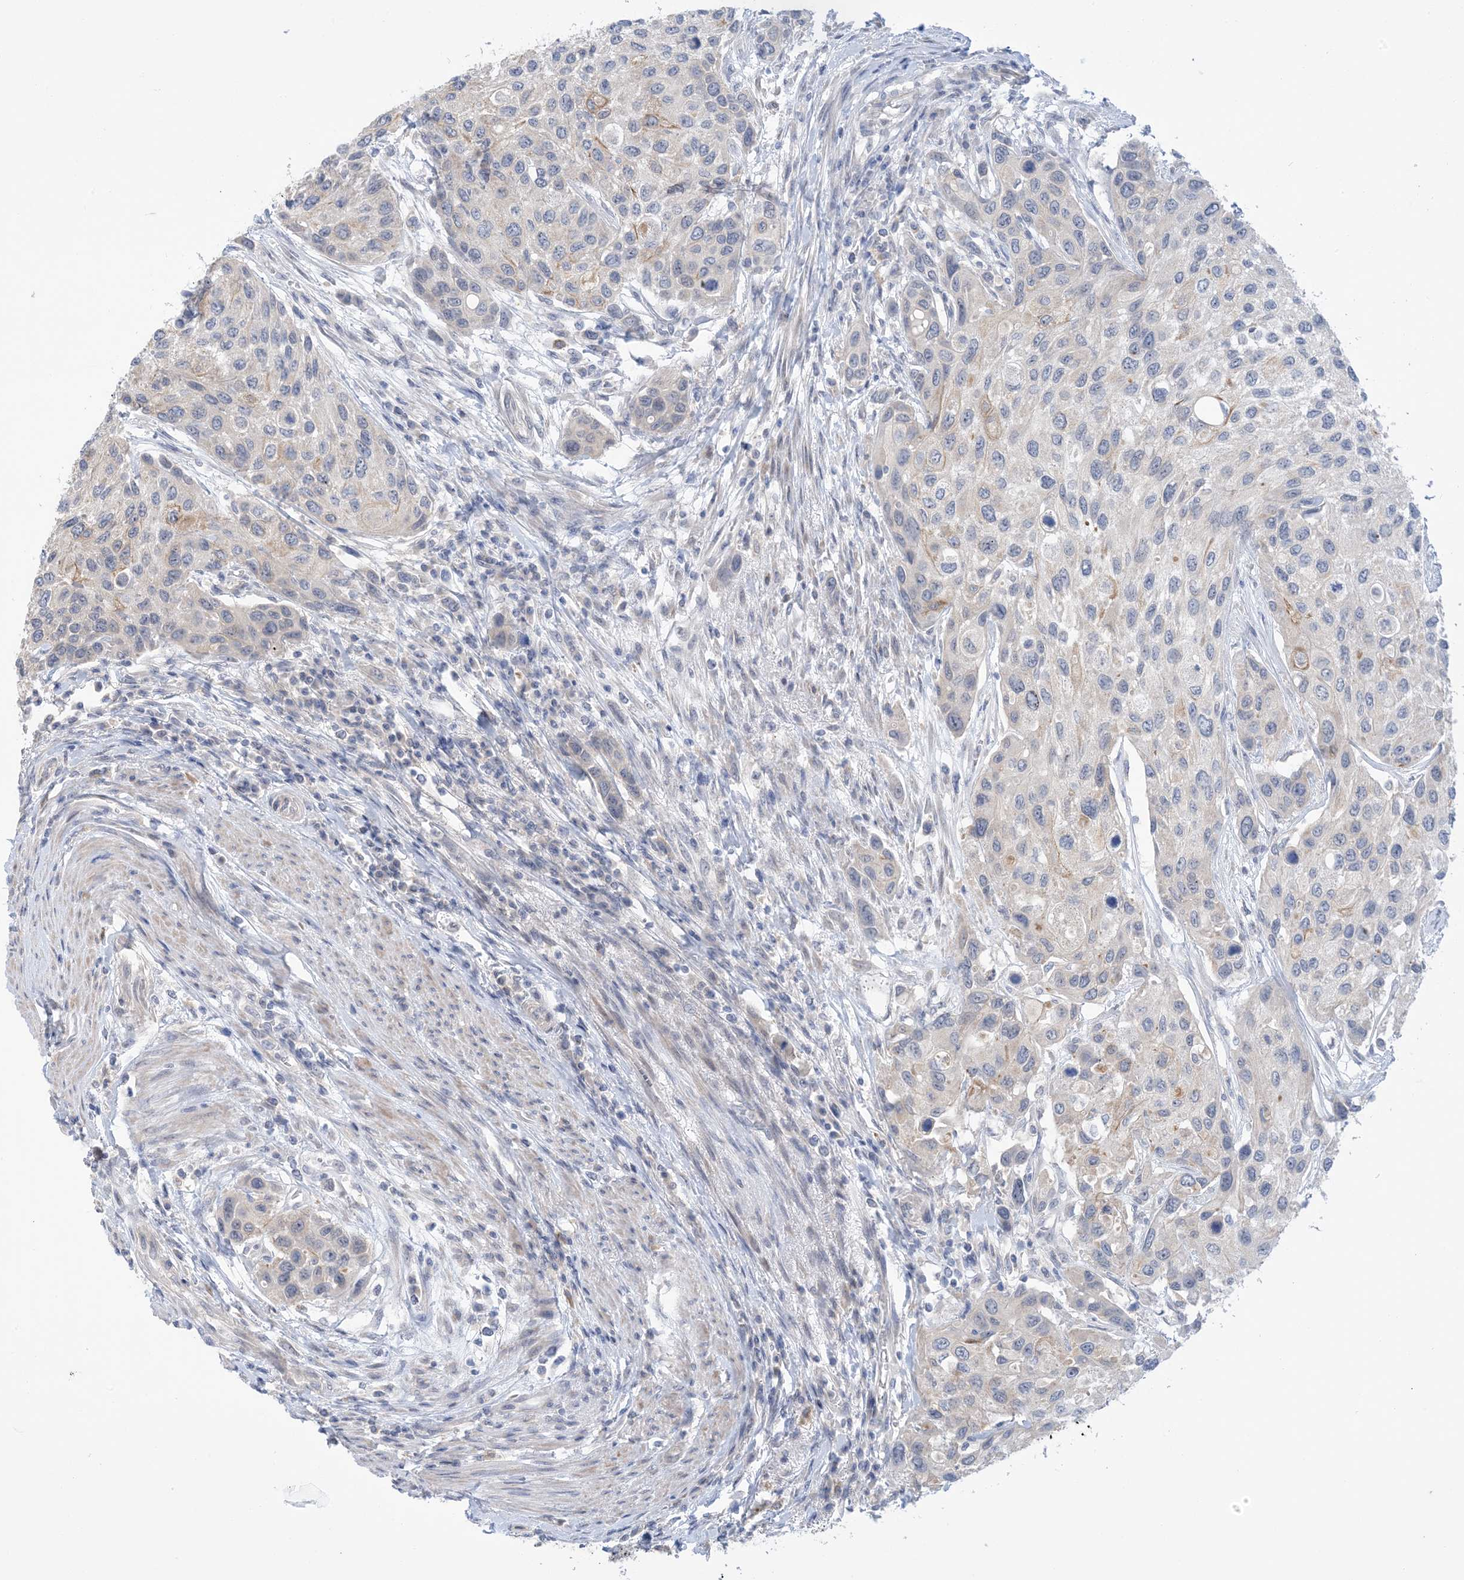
{"staining": {"intensity": "negative", "quantity": "none", "location": "none"}, "tissue": "urothelial cancer", "cell_type": "Tumor cells", "image_type": "cancer", "snomed": [{"axis": "morphology", "description": "Normal tissue, NOS"}, {"axis": "morphology", "description": "Urothelial carcinoma, High grade"}, {"axis": "topography", "description": "Vascular tissue"}, {"axis": "topography", "description": "Urinary bladder"}], "caption": "Urothelial cancer was stained to show a protein in brown. There is no significant positivity in tumor cells.", "gene": "TTYH1", "patient": {"sex": "female", "age": 56}}